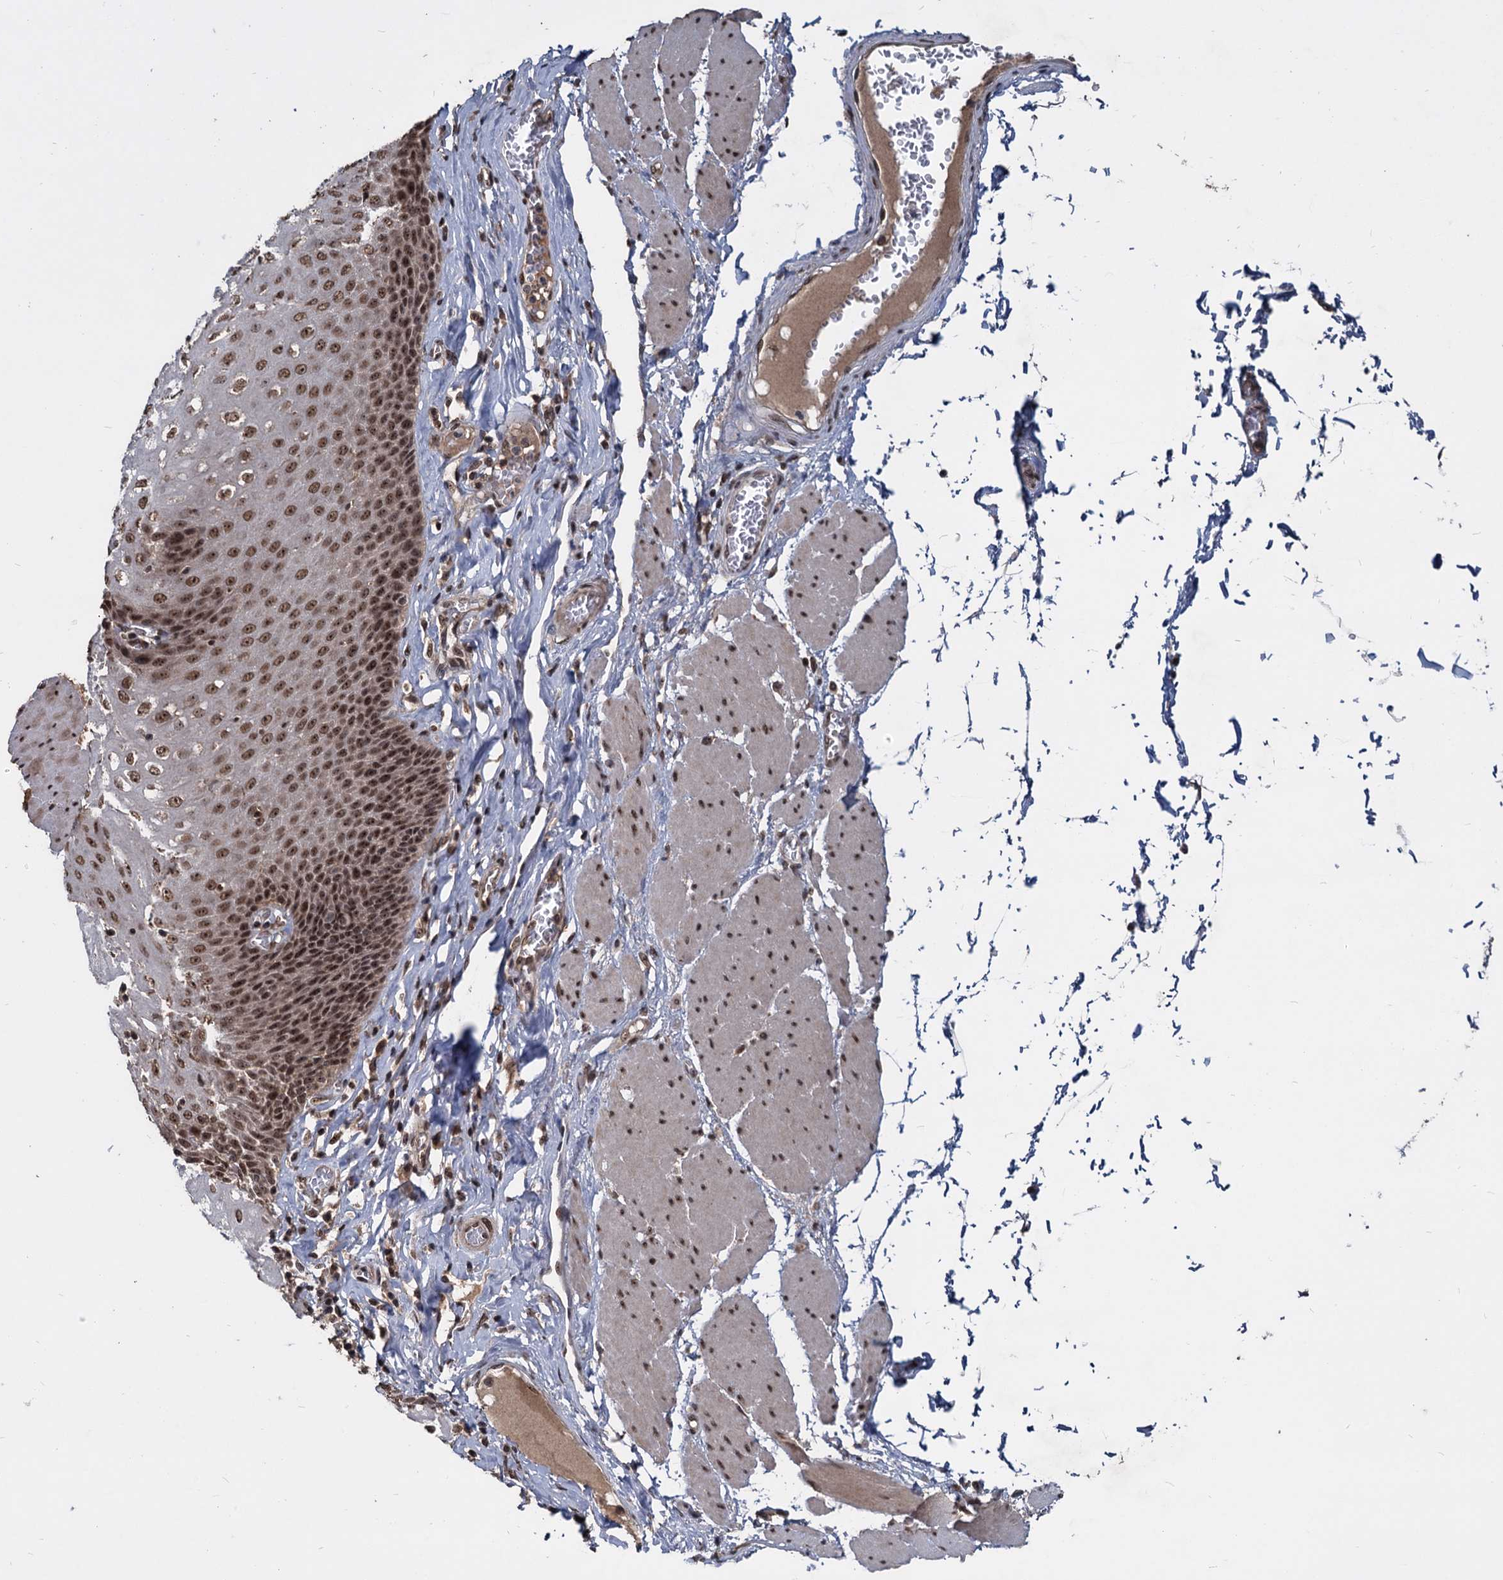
{"staining": {"intensity": "moderate", "quantity": ">75%", "location": "nuclear"}, "tissue": "esophagus", "cell_type": "Squamous epithelial cells", "image_type": "normal", "snomed": [{"axis": "morphology", "description": "Normal tissue, NOS"}, {"axis": "topography", "description": "Esophagus"}], "caption": "DAB (3,3'-diaminobenzidine) immunohistochemical staining of normal esophagus demonstrates moderate nuclear protein positivity in about >75% of squamous epithelial cells.", "gene": "FAM216B", "patient": {"sex": "male", "age": 60}}